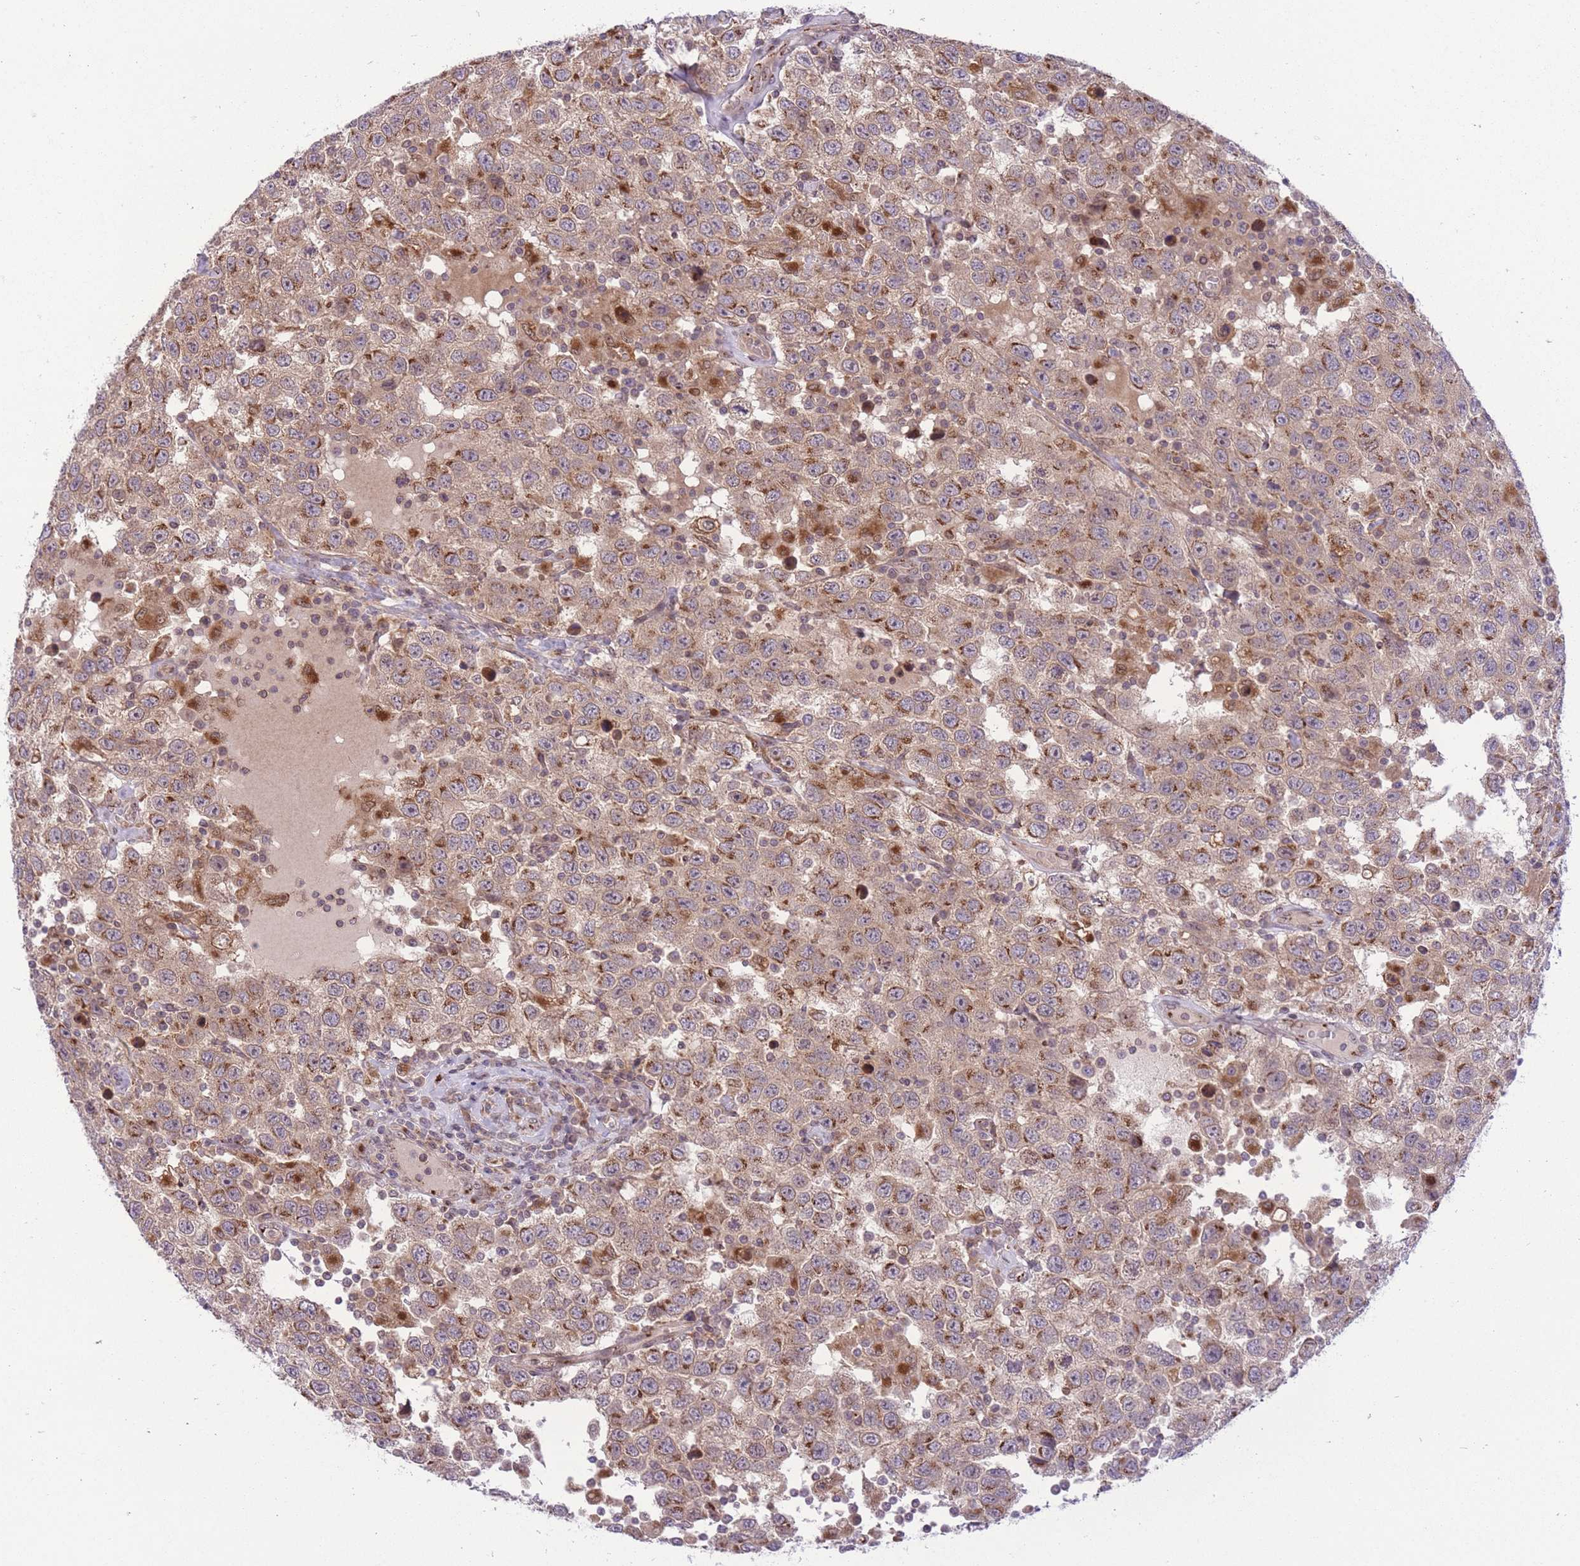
{"staining": {"intensity": "moderate", "quantity": "25%-75%", "location": "cytoplasmic/membranous"}, "tissue": "testis cancer", "cell_type": "Tumor cells", "image_type": "cancer", "snomed": [{"axis": "morphology", "description": "Seminoma, NOS"}, {"axis": "topography", "description": "Testis"}], "caption": "Tumor cells exhibit moderate cytoplasmic/membranous staining in approximately 25%-75% of cells in seminoma (testis).", "gene": "ZBED5", "patient": {"sex": "male", "age": 41}}